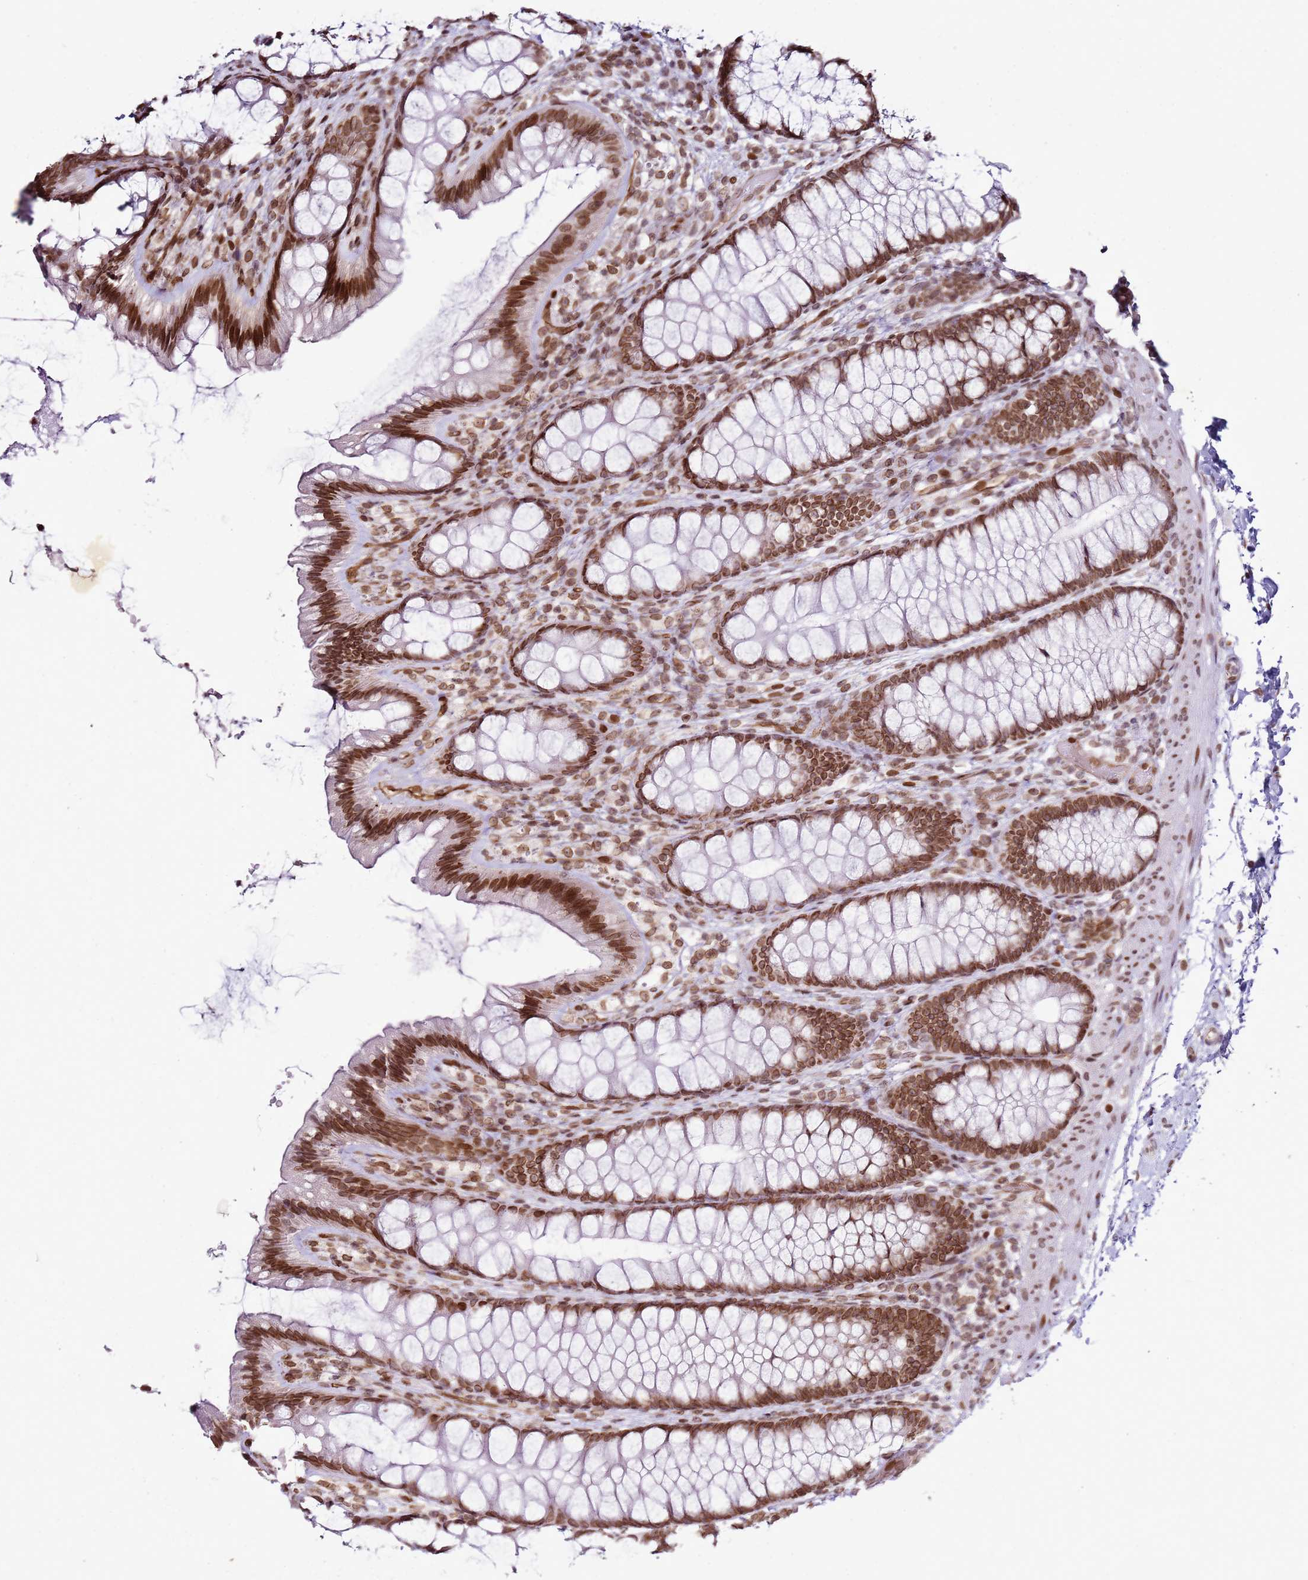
{"staining": {"intensity": "moderate", "quantity": ">75%", "location": "nuclear"}, "tissue": "colon", "cell_type": "Endothelial cells", "image_type": "normal", "snomed": [{"axis": "morphology", "description": "Normal tissue, NOS"}, {"axis": "topography", "description": "Colon"}], "caption": "Unremarkable colon was stained to show a protein in brown. There is medium levels of moderate nuclear positivity in about >75% of endothelial cells.", "gene": "POU6F1", "patient": {"sex": "male", "age": 46}}